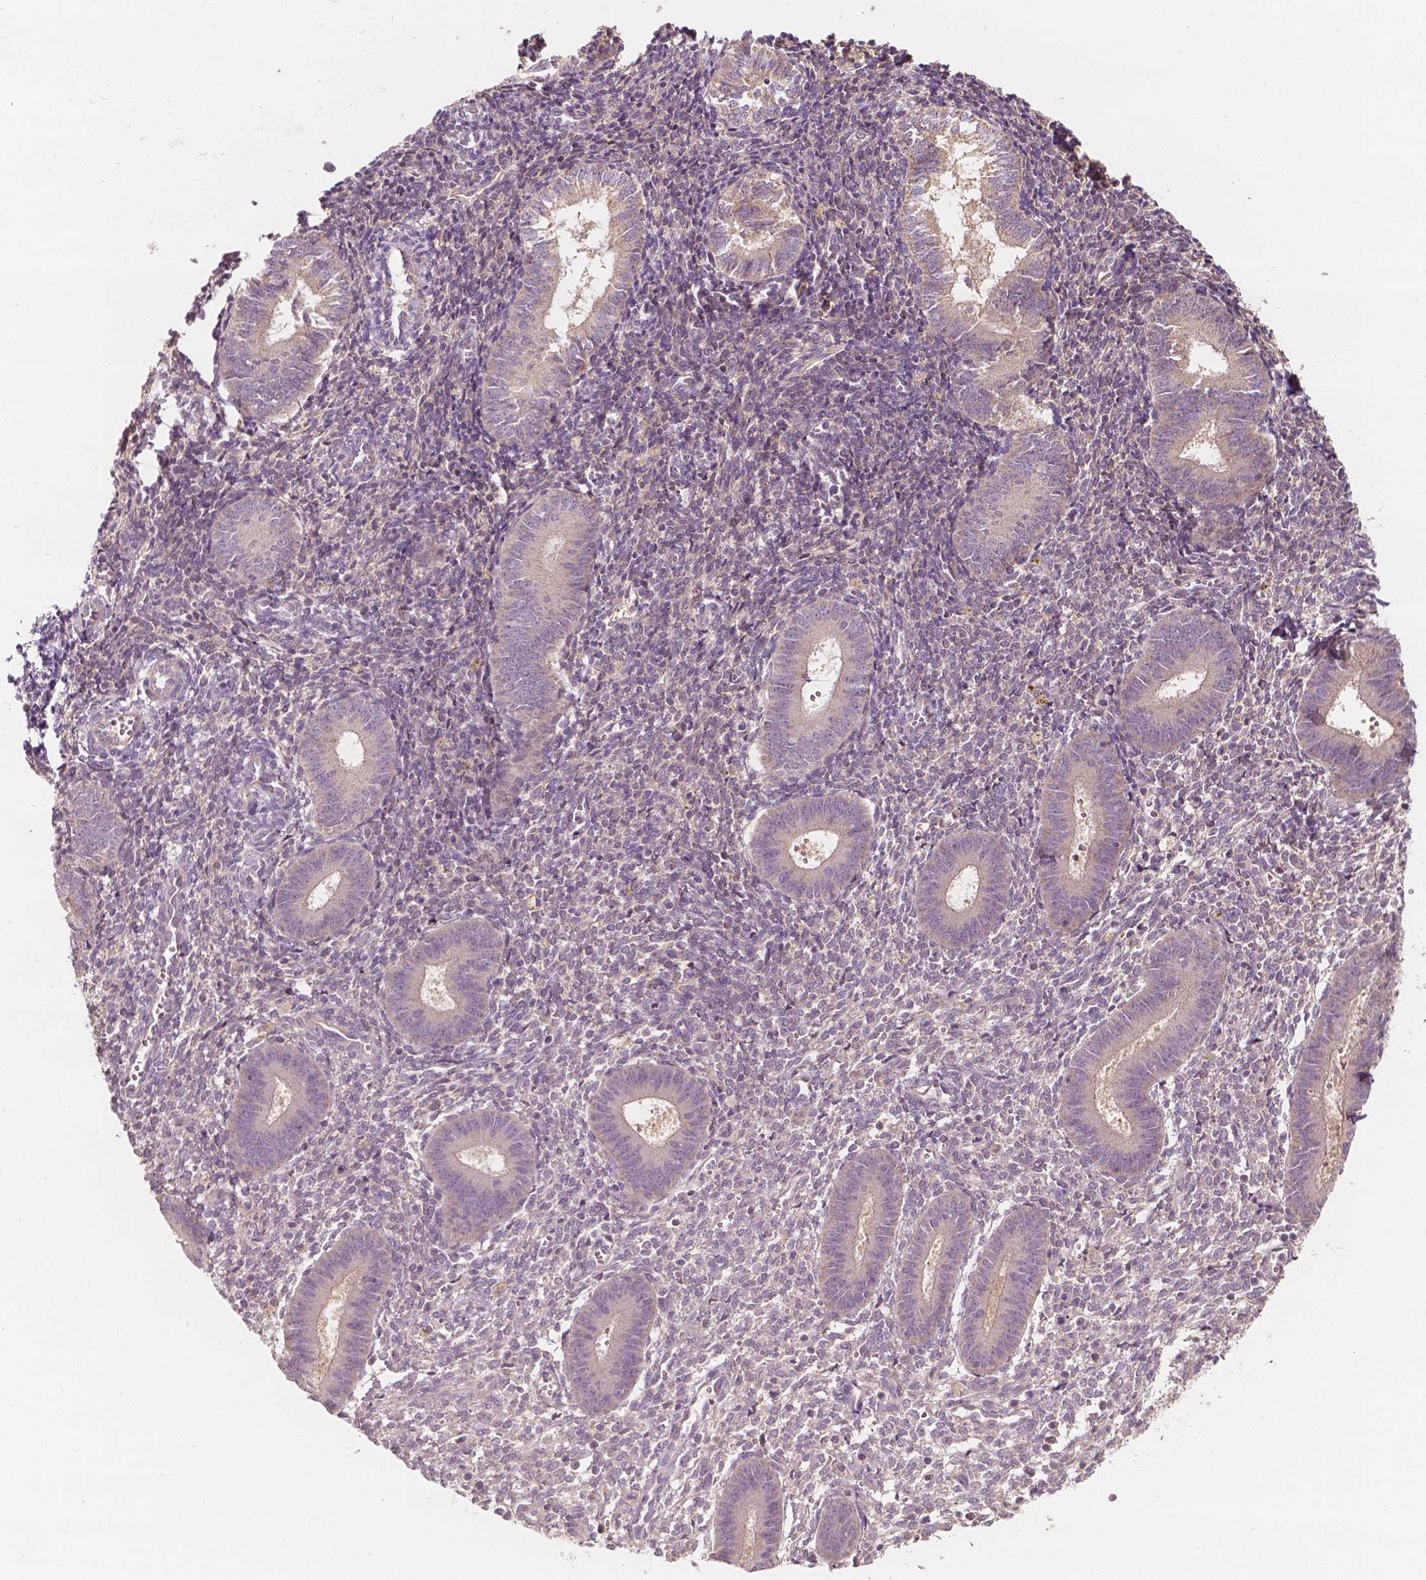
{"staining": {"intensity": "negative", "quantity": "none", "location": "none"}, "tissue": "endometrium", "cell_type": "Cells in endometrial stroma", "image_type": "normal", "snomed": [{"axis": "morphology", "description": "Normal tissue, NOS"}, {"axis": "topography", "description": "Endometrium"}], "caption": "DAB immunohistochemical staining of normal human endometrium demonstrates no significant positivity in cells in endometrial stroma.", "gene": "SHPK", "patient": {"sex": "female", "age": 25}}